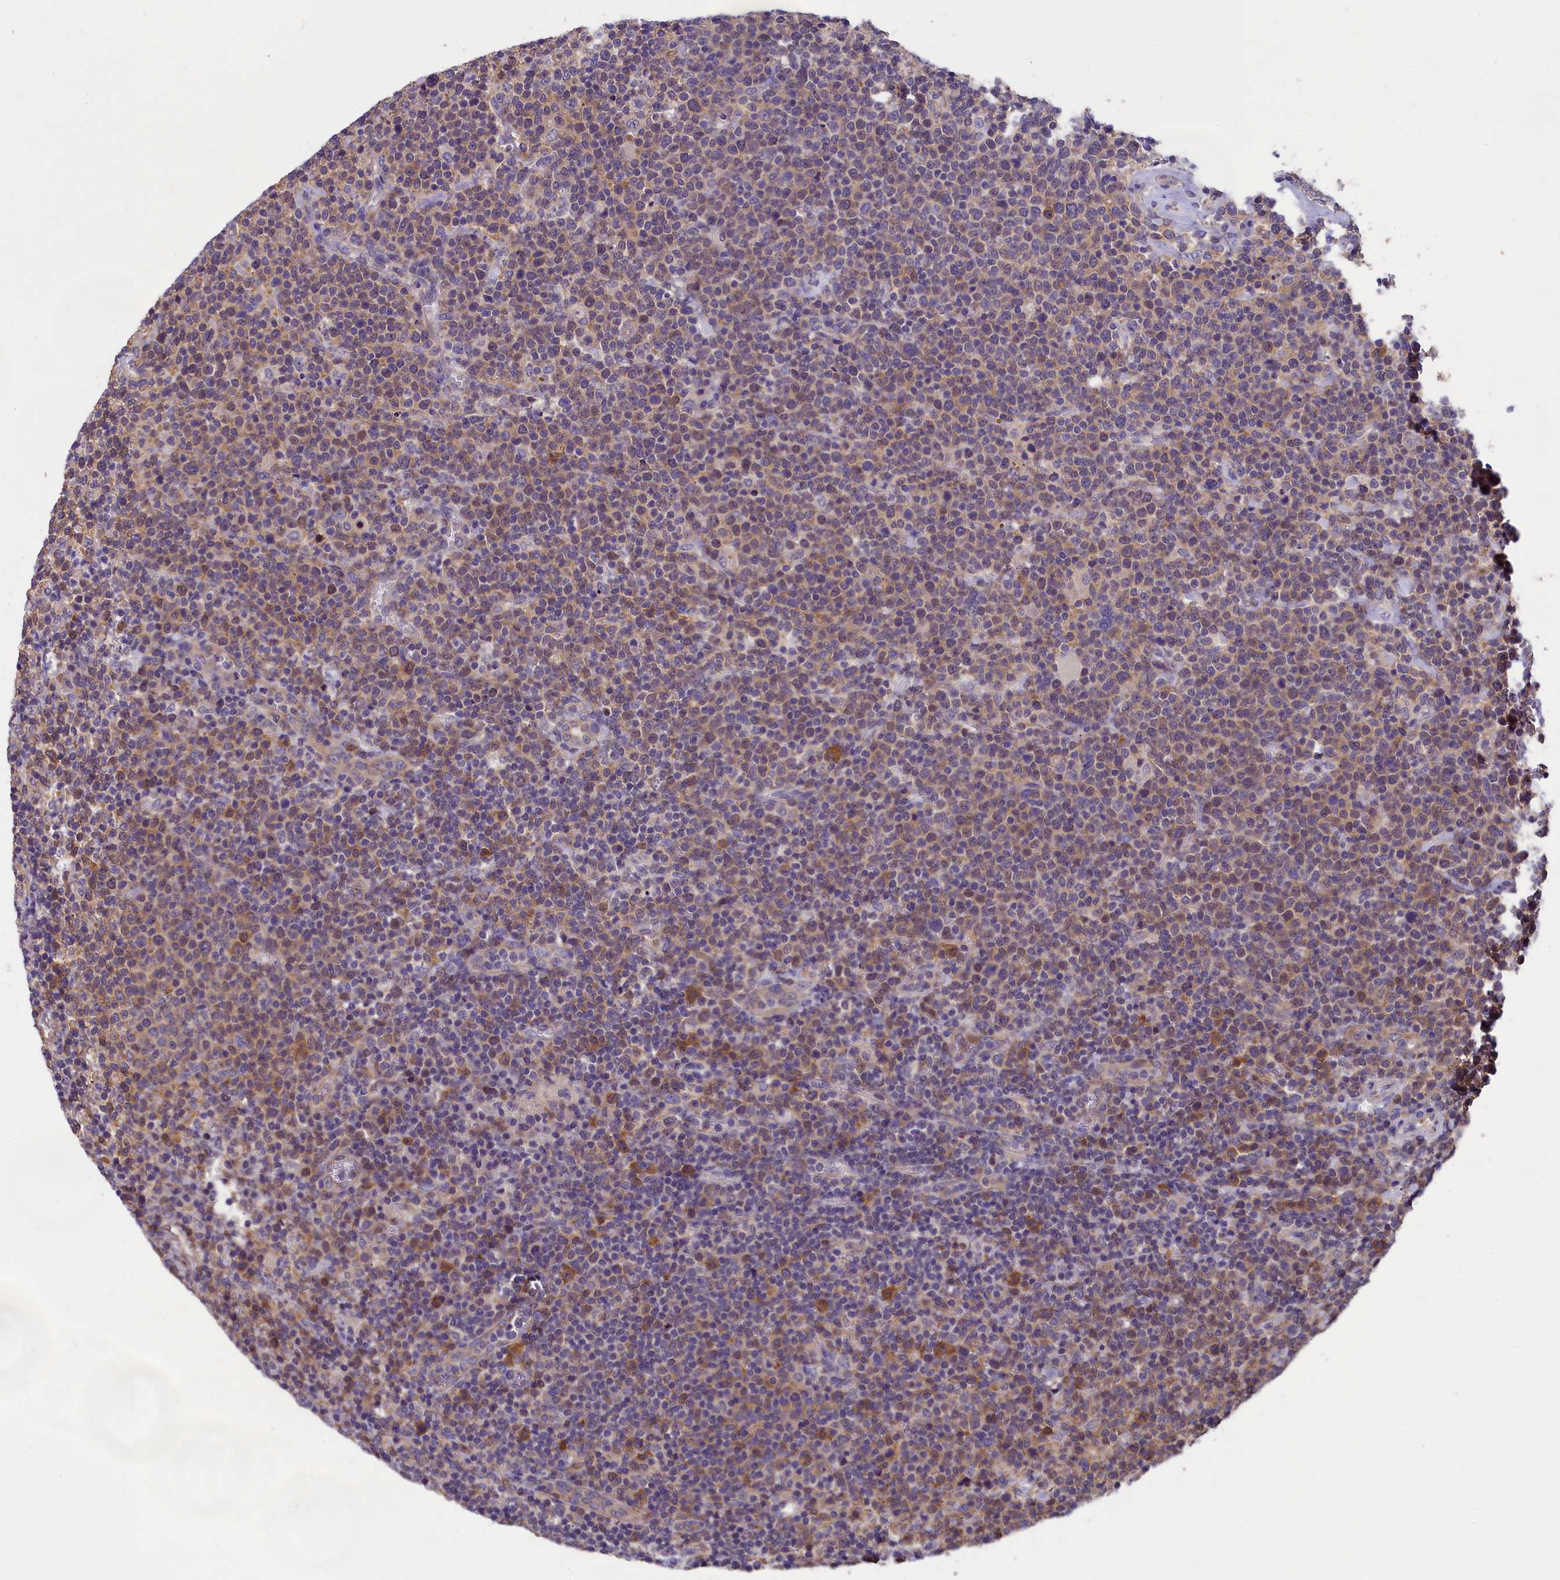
{"staining": {"intensity": "weak", "quantity": "25%-75%", "location": "cytoplasmic/membranous"}, "tissue": "lymphoma", "cell_type": "Tumor cells", "image_type": "cancer", "snomed": [{"axis": "morphology", "description": "Malignant lymphoma, non-Hodgkin's type, High grade"}, {"axis": "topography", "description": "Lymph node"}], "caption": "Tumor cells display low levels of weak cytoplasmic/membranous positivity in about 25%-75% of cells in lymphoma. The protein is shown in brown color, while the nuclei are stained blue.", "gene": "ABCC8", "patient": {"sex": "male", "age": 61}}